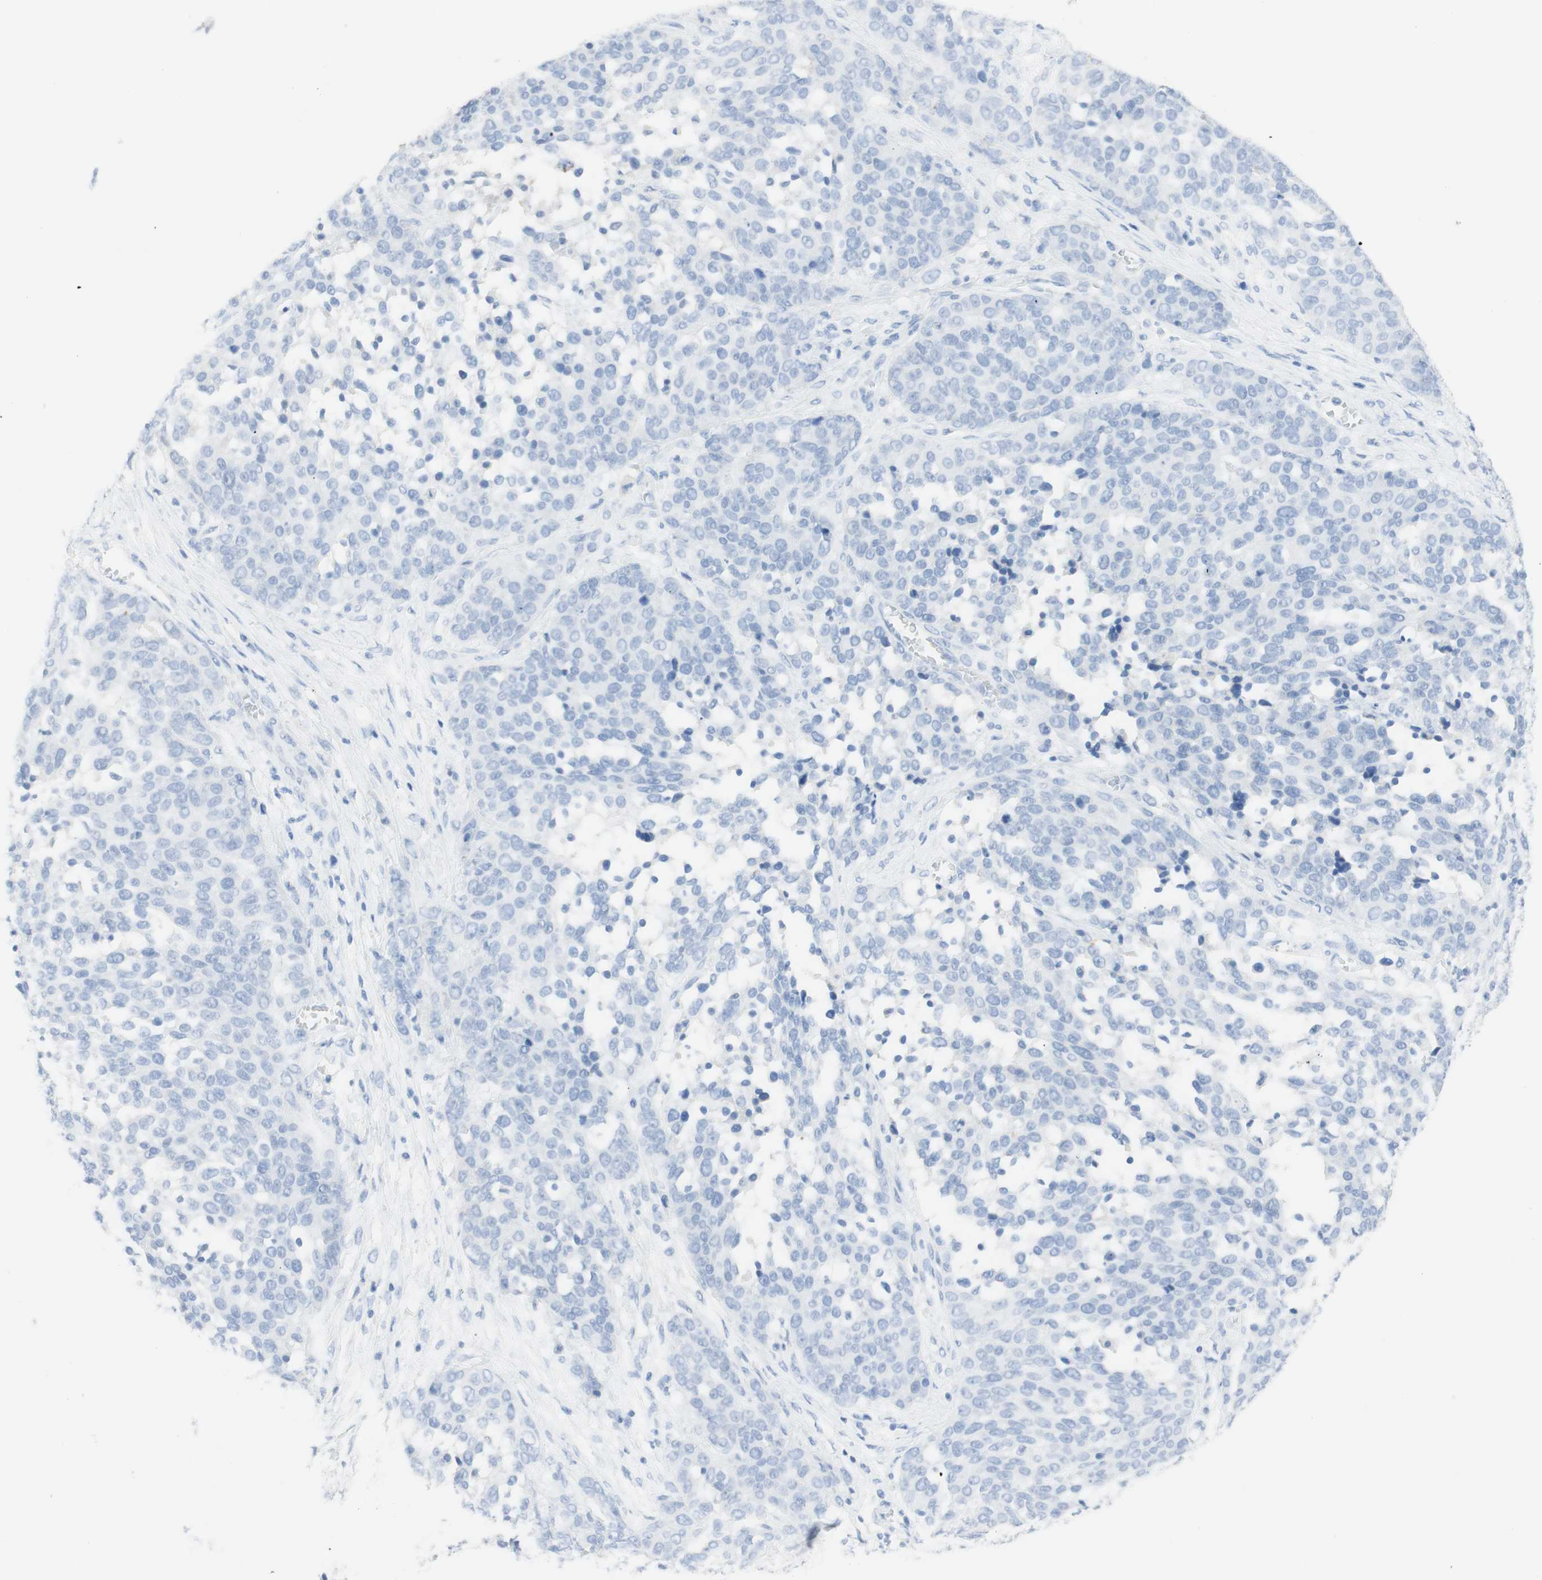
{"staining": {"intensity": "negative", "quantity": "none", "location": "none"}, "tissue": "ovarian cancer", "cell_type": "Tumor cells", "image_type": "cancer", "snomed": [{"axis": "morphology", "description": "Cystadenocarcinoma, serous, NOS"}, {"axis": "topography", "description": "Ovary"}], "caption": "This is a histopathology image of immunohistochemistry (IHC) staining of ovarian serous cystadenocarcinoma, which shows no positivity in tumor cells. Nuclei are stained in blue.", "gene": "TPO", "patient": {"sex": "female", "age": 44}}